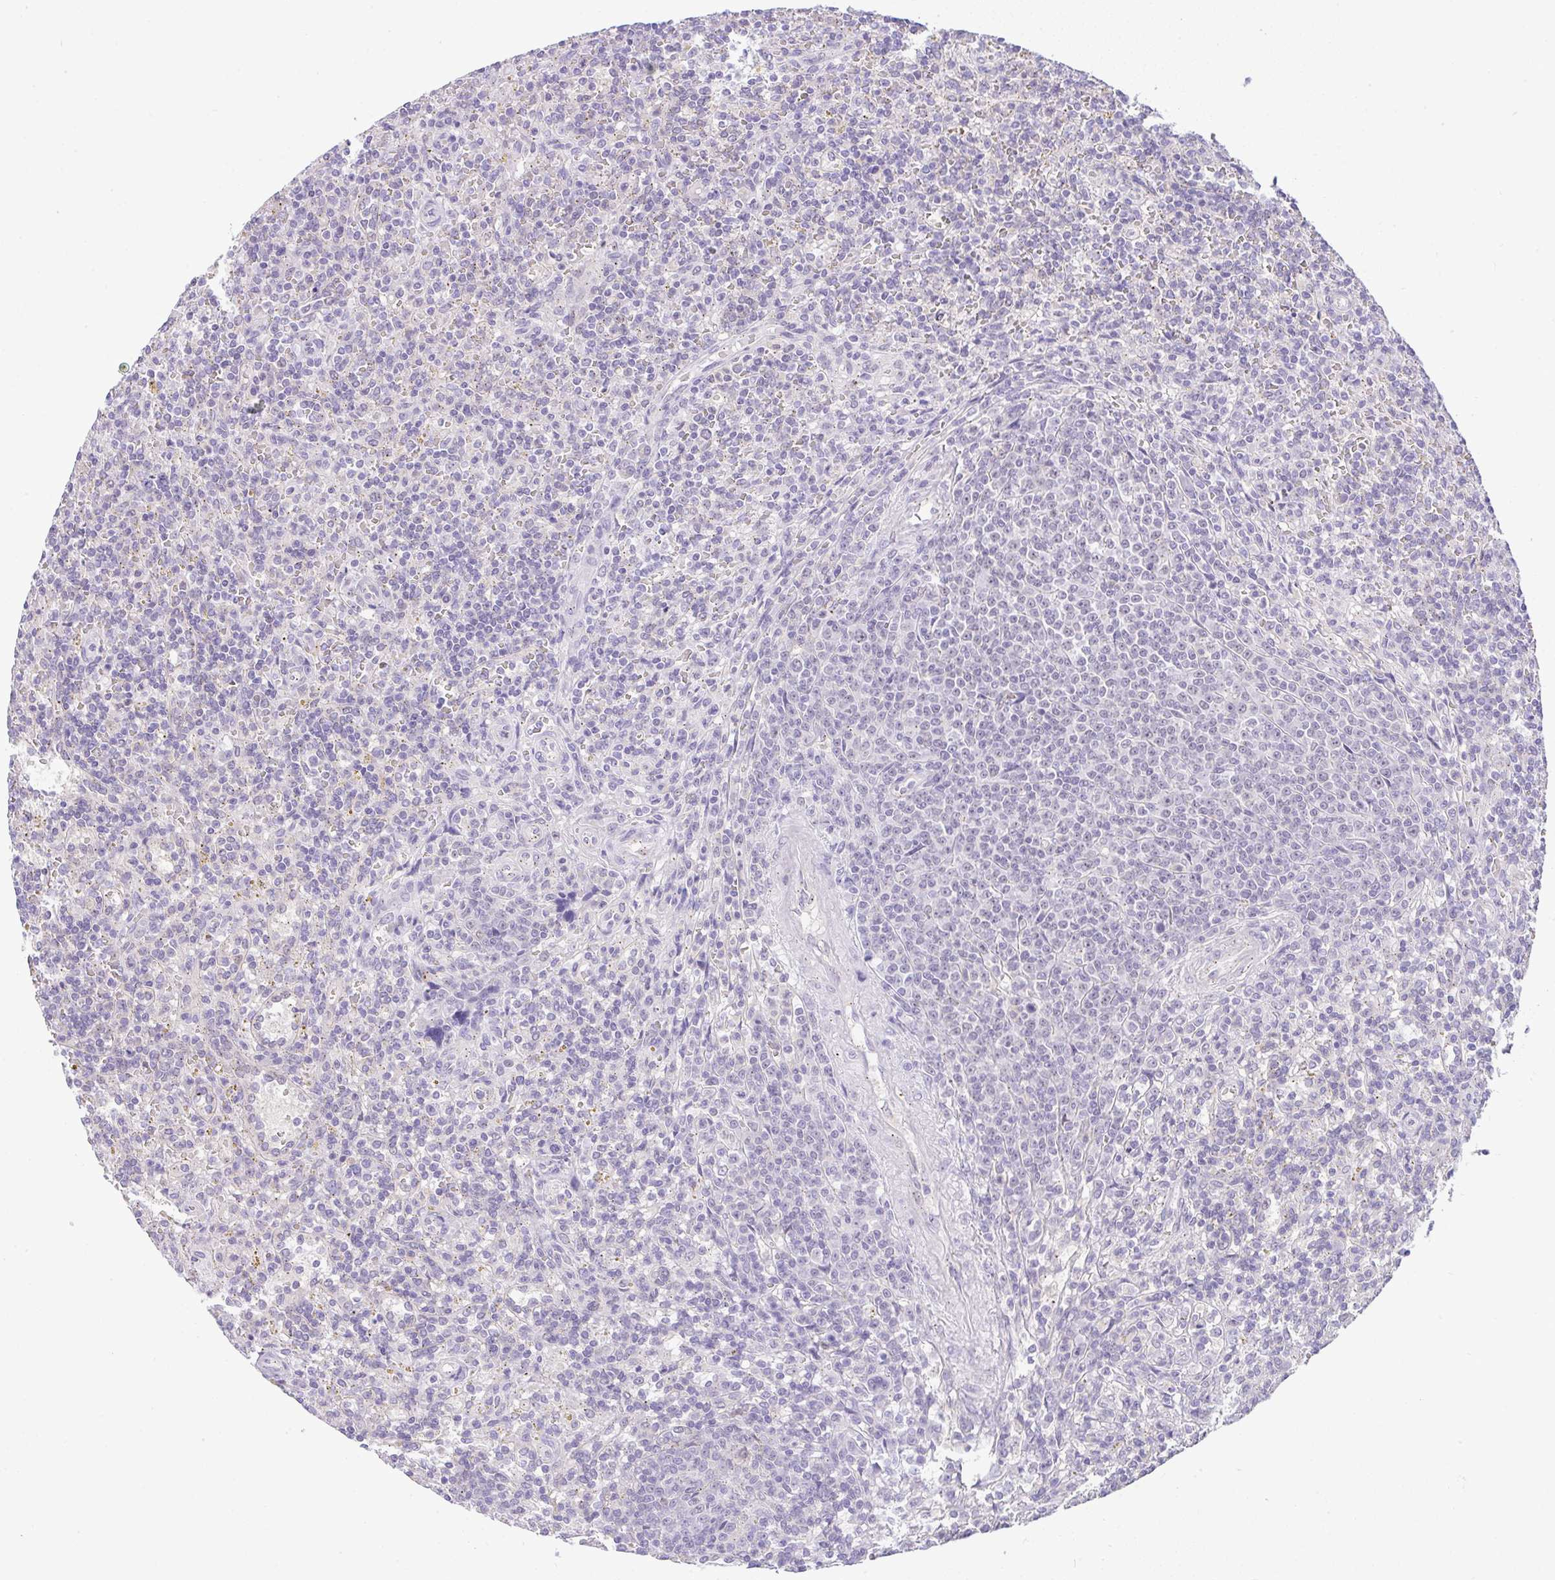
{"staining": {"intensity": "negative", "quantity": "none", "location": "none"}, "tissue": "lymphoma", "cell_type": "Tumor cells", "image_type": "cancer", "snomed": [{"axis": "morphology", "description": "Malignant lymphoma, non-Hodgkin's type, Low grade"}, {"axis": "topography", "description": "Spleen"}], "caption": "Low-grade malignant lymphoma, non-Hodgkin's type was stained to show a protein in brown. There is no significant staining in tumor cells.", "gene": "FAM177A1", "patient": {"sex": "male", "age": 67}}